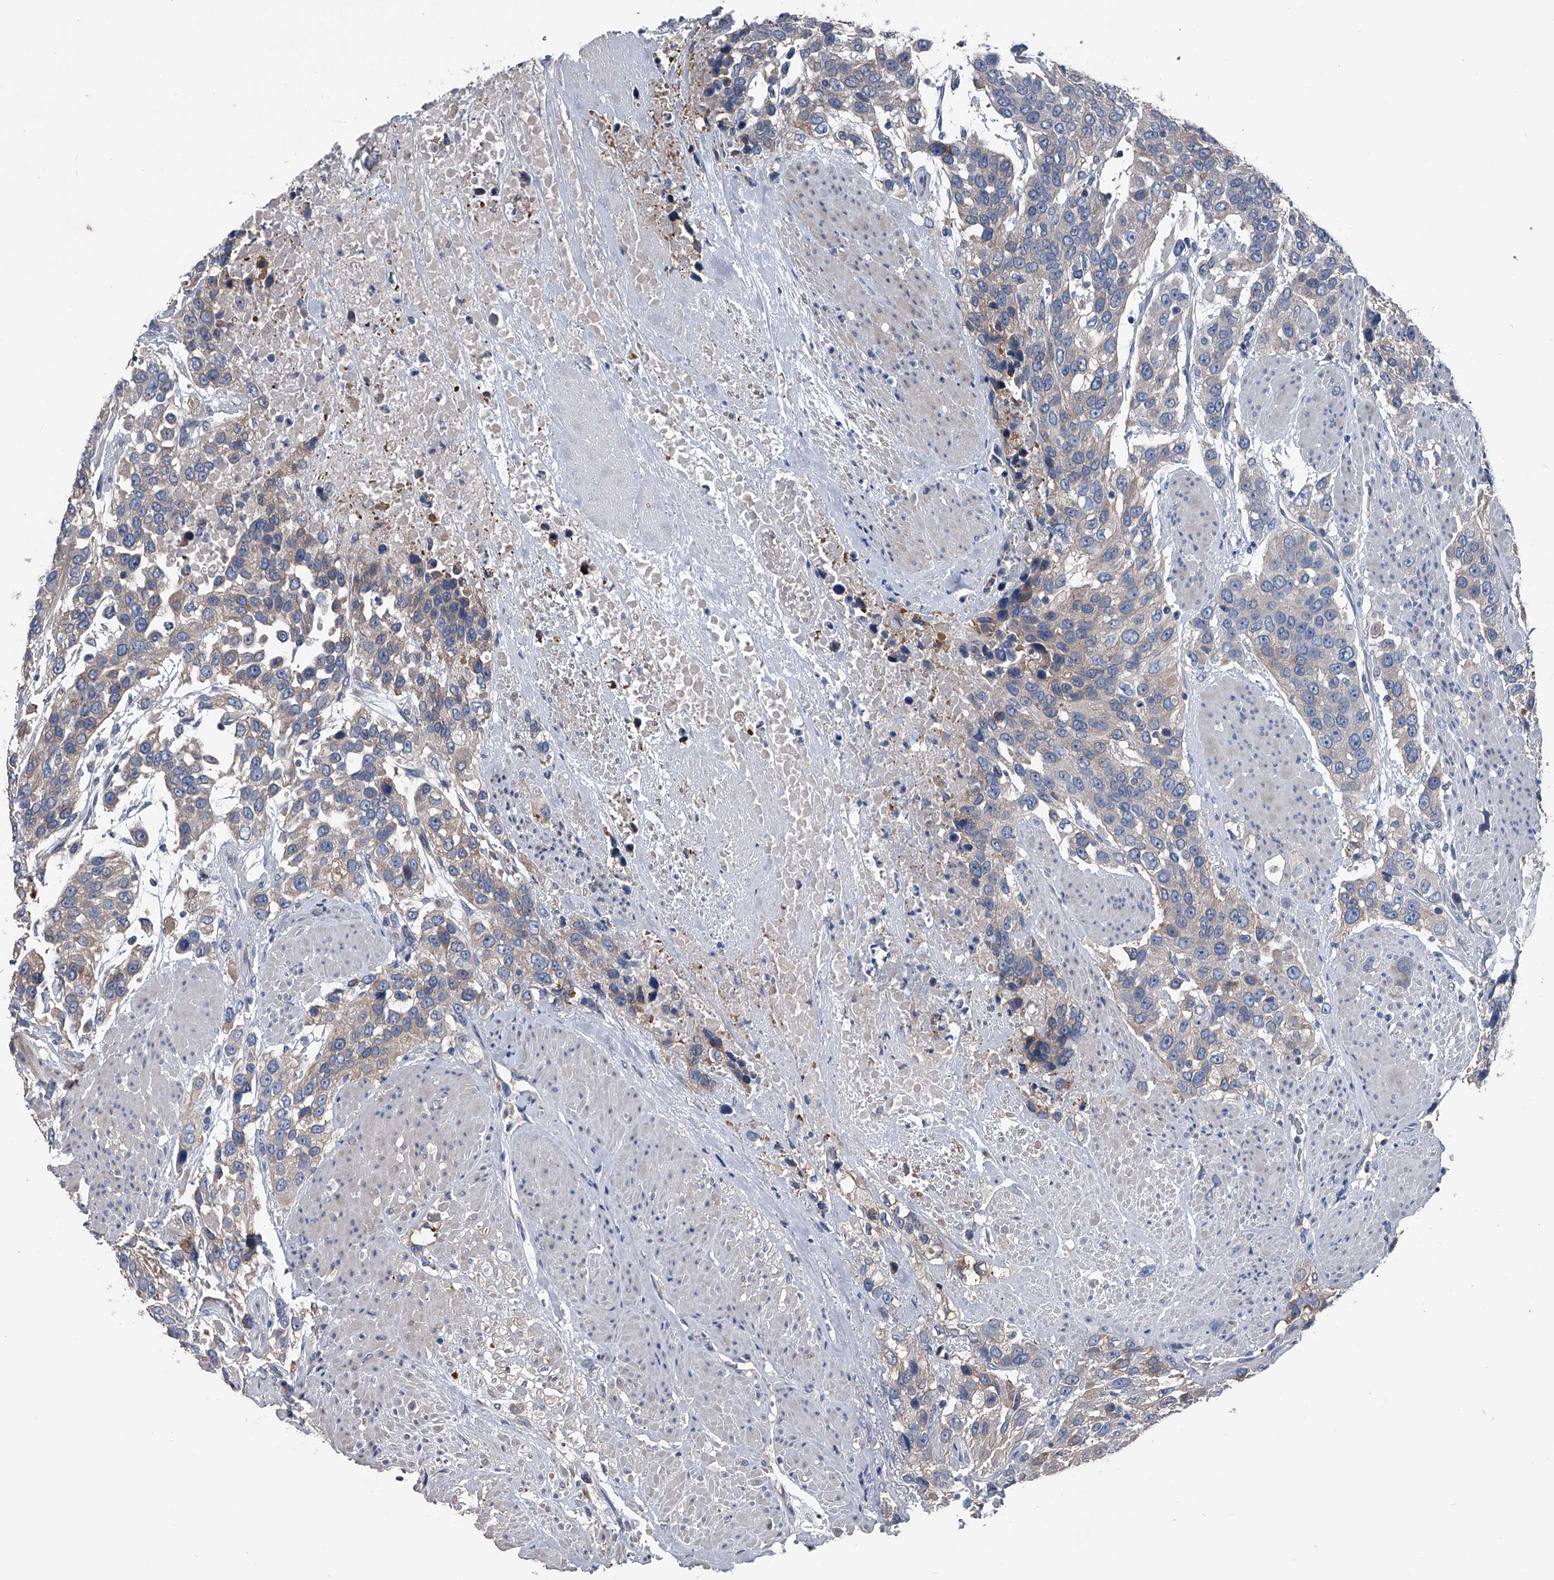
{"staining": {"intensity": "negative", "quantity": "none", "location": "none"}, "tissue": "urothelial cancer", "cell_type": "Tumor cells", "image_type": "cancer", "snomed": [{"axis": "morphology", "description": "Urothelial carcinoma, High grade"}, {"axis": "topography", "description": "Urinary bladder"}], "caption": "This is an IHC photomicrograph of high-grade urothelial carcinoma. There is no expression in tumor cells.", "gene": "KIF13A", "patient": {"sex": "female", "age": 80}}